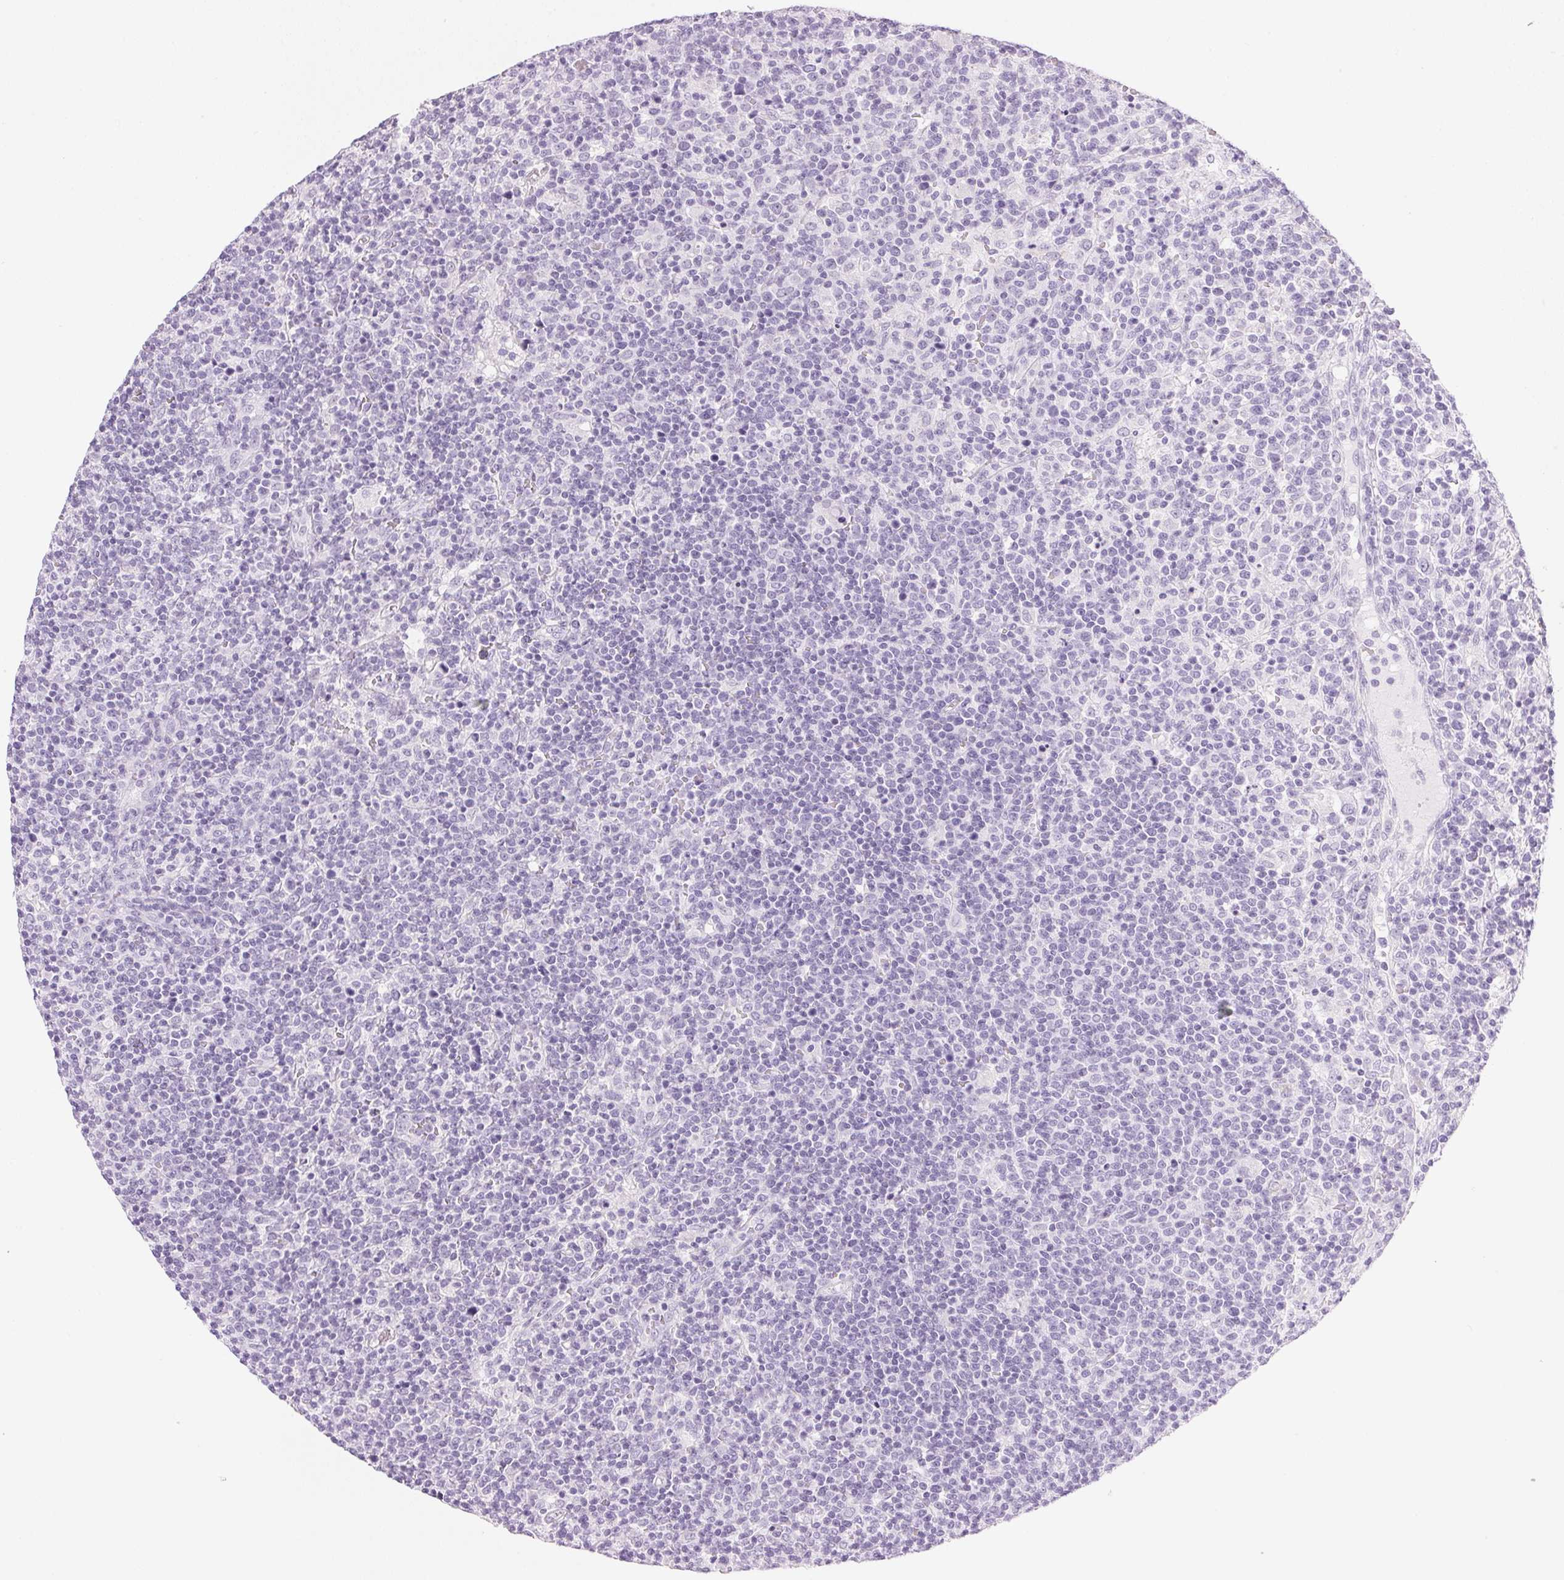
{"staining": {"intensity": "negative", "quantity": "none", "location": "none"}, "tissue": "lymphoma", "cell_type": "Tumor cells", "image_type": "cancer", "snomed": [{"axis": "morphology", "description": "Malignant lymphoma, non-Hodgkin's type, High grade"}, {"axis": "topography", "description": "Lymph node"}], "caption": "Image shows no protein positivity in tumor cells of high-grade malignant lymphoma, non-Hodgkin's type tissue.", "gene": "IGFBP1", "patient": {"sex": "male", "age": 61}}